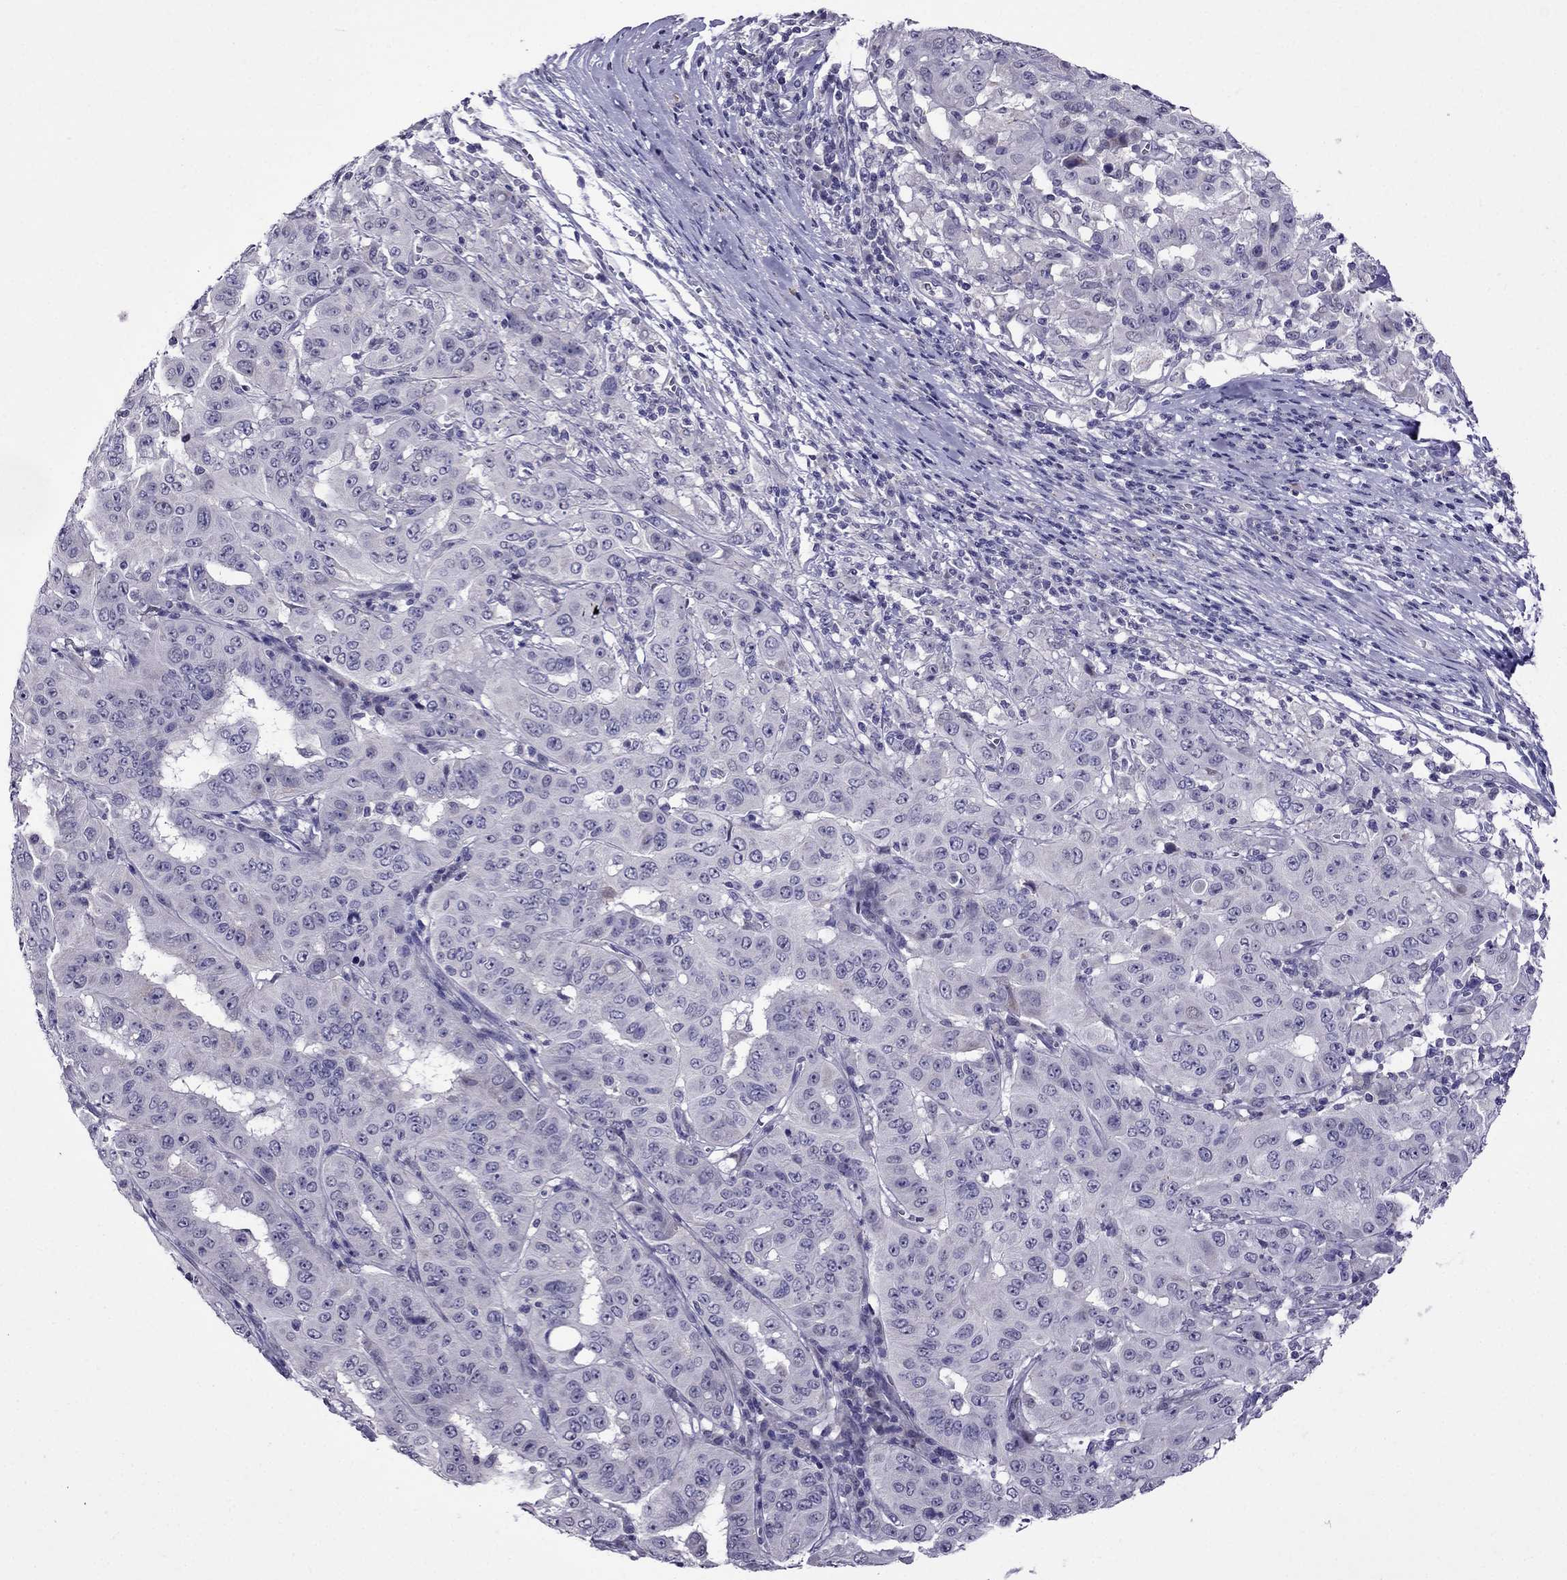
{"staining": {"intensity": "negative", "quantity": "none", "location": "none"}, "tissue": "pancreatic cancer", "cell_type": "Tumor cells", "image_type": "cancer", "snomed": [{"axis": "morphology", "description": "Adenocarcinoma, NOS"}, {"axis": "topography", "description": "Pancreas"}], "caption": "Tumor cells are negative for brown protein staining in pancreatic cancer.", "gene": "SPTBN4", "patient": {"sex": "male", "age": 63}}